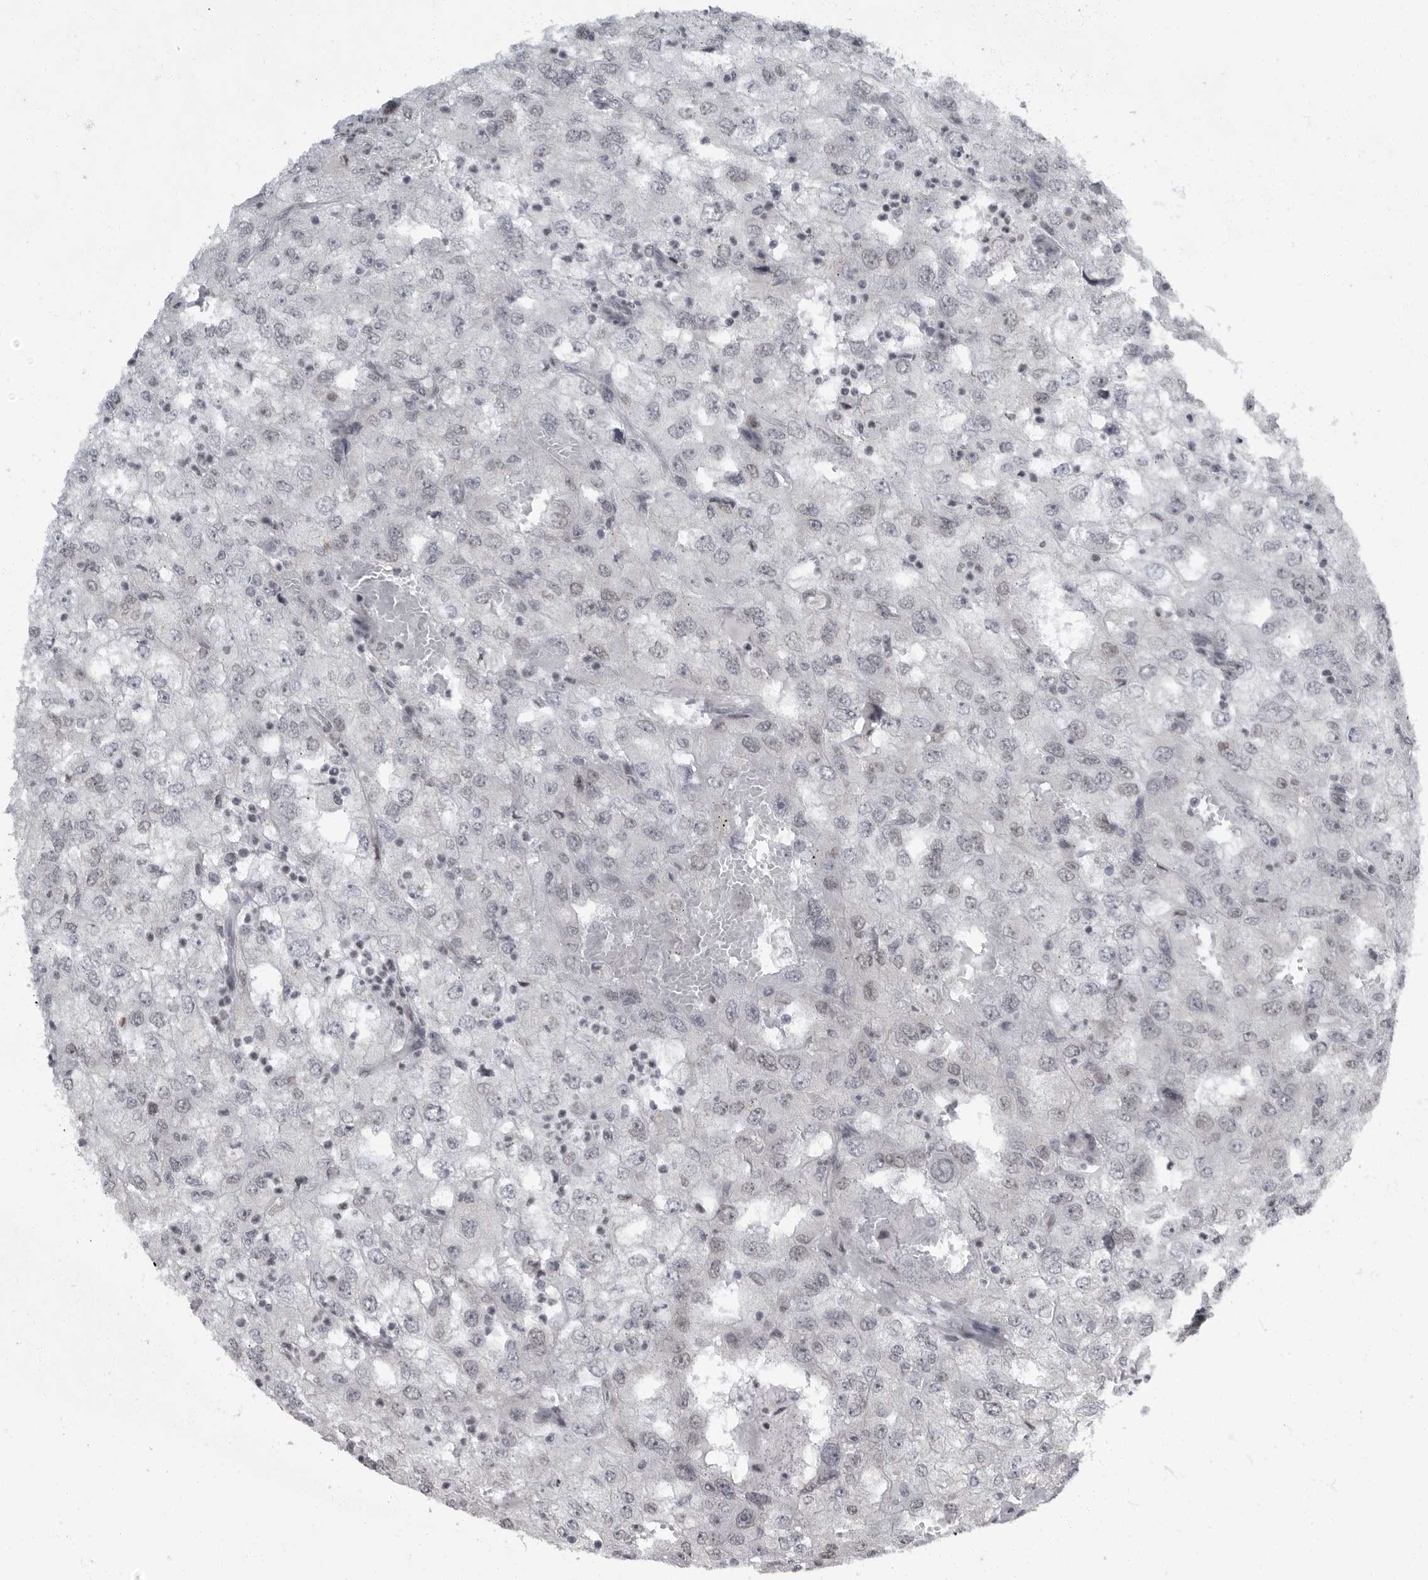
{"staining": {"intensity": "negative", "quantity": "none", "location": "none"}, "tissue": "renal cancer", "cell_type": "Tumor cells", "image_type": "cancer", "snomed": [{"axis": "morphology", "description": "Adenocarcinoma, NOS"}, {"axis": "topography", "description": "Kidney"}], "caption": "Tumor cells are negative for protein expression in human renal cancer.", "gene": "EVI5", "patient": {"sex": "female", "age": 54}}